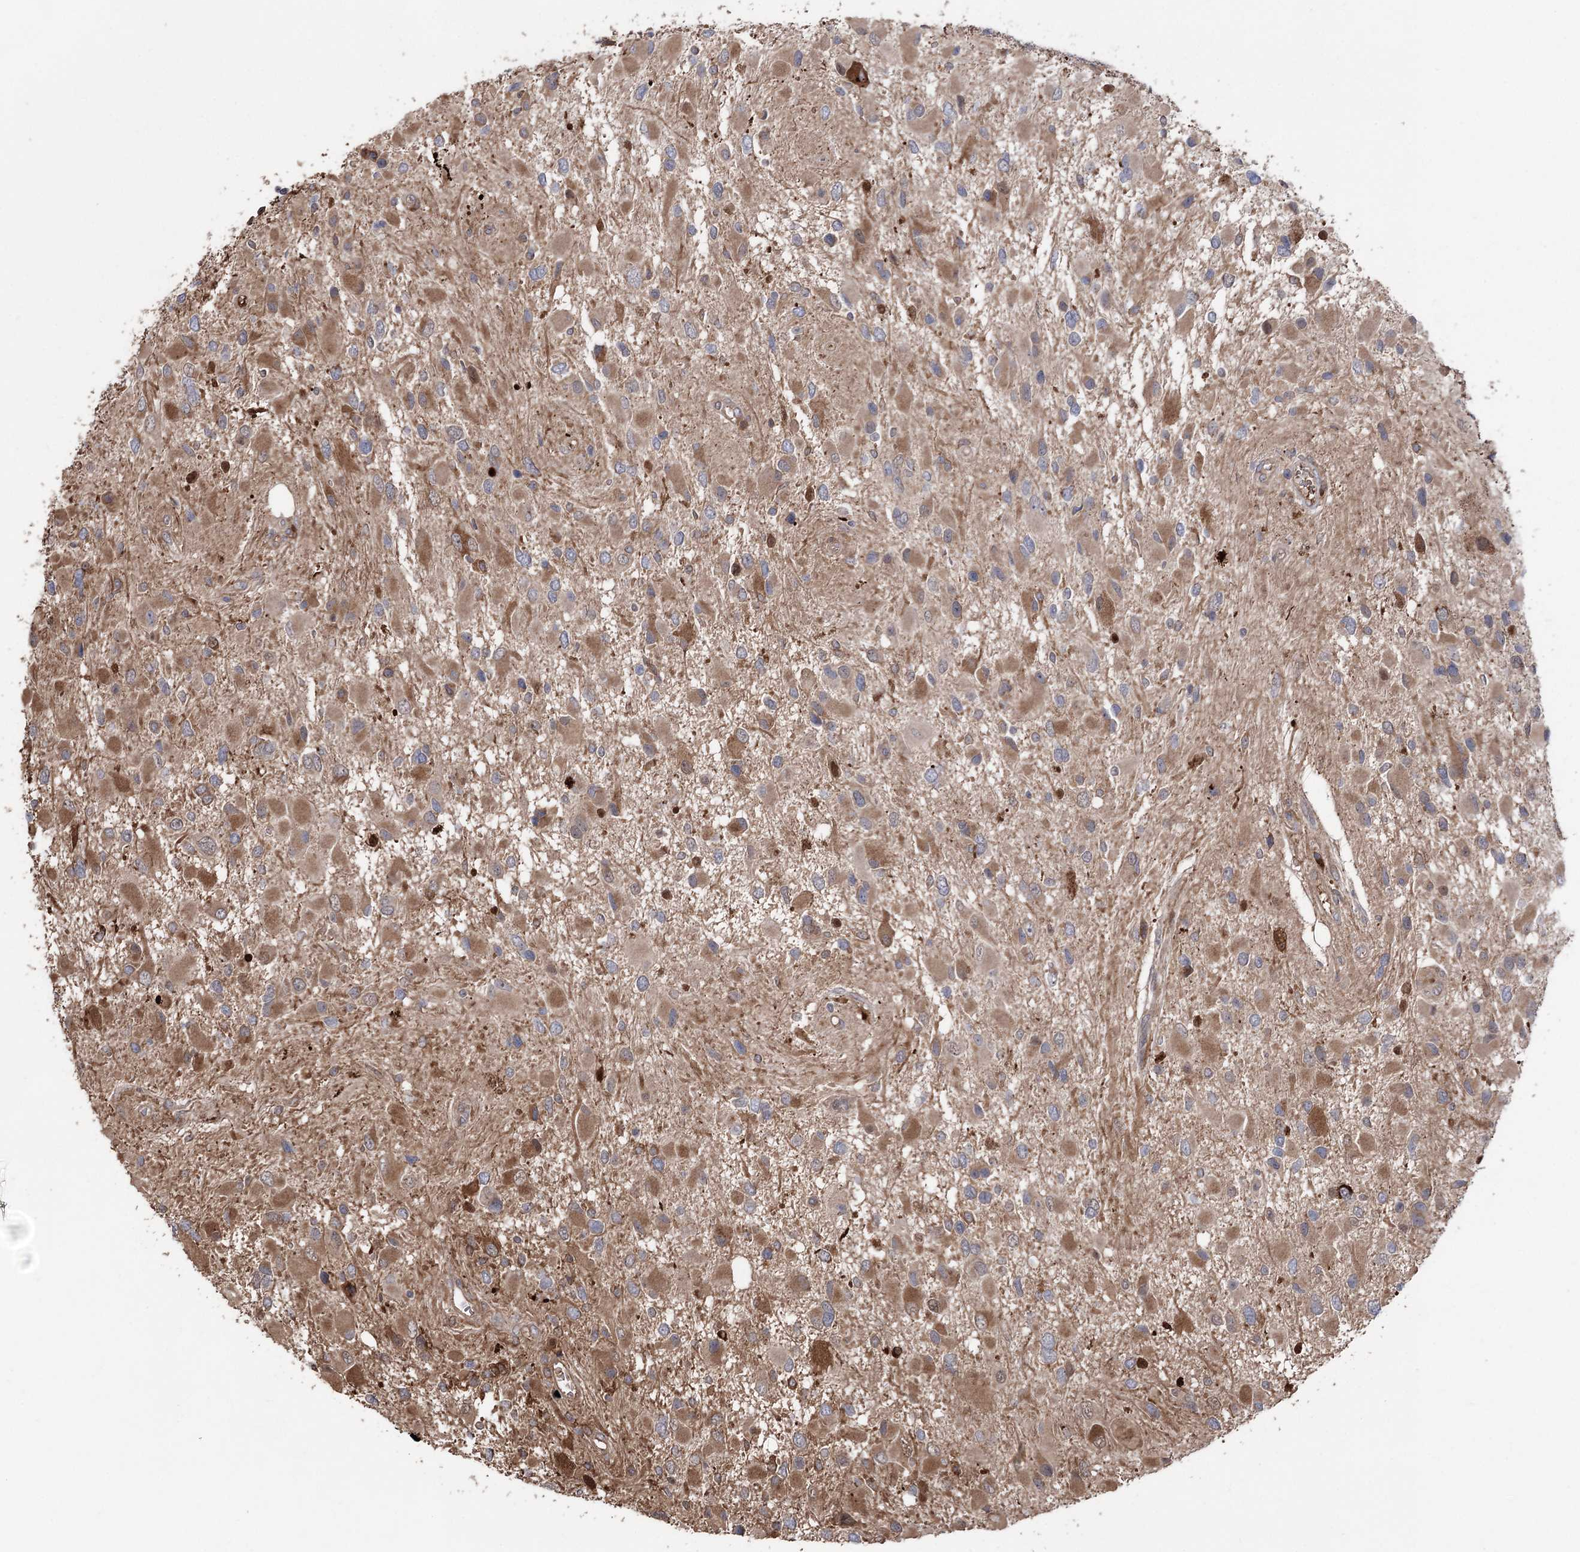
{"staining": {"intensity": "moderate", "quantity": ">75%", "location": "cytoplasmic/membranous"}, "tissue": "glioma", "cell_type": "Tumor cells", "image_type": "cancer", "snomed": [{"axis": "morphology", "description": "Glioma, malignant, High grade"}, {"axis": "topography", "description": "Brain"}], "caption": "This is an image of immunohistochemistry staining of glioma, which shows moderate positivity in the cytoplasmic/membranous of tumor cells.", "gene": "OTUD1", "patient": {"sex": "male", "age": 53}}